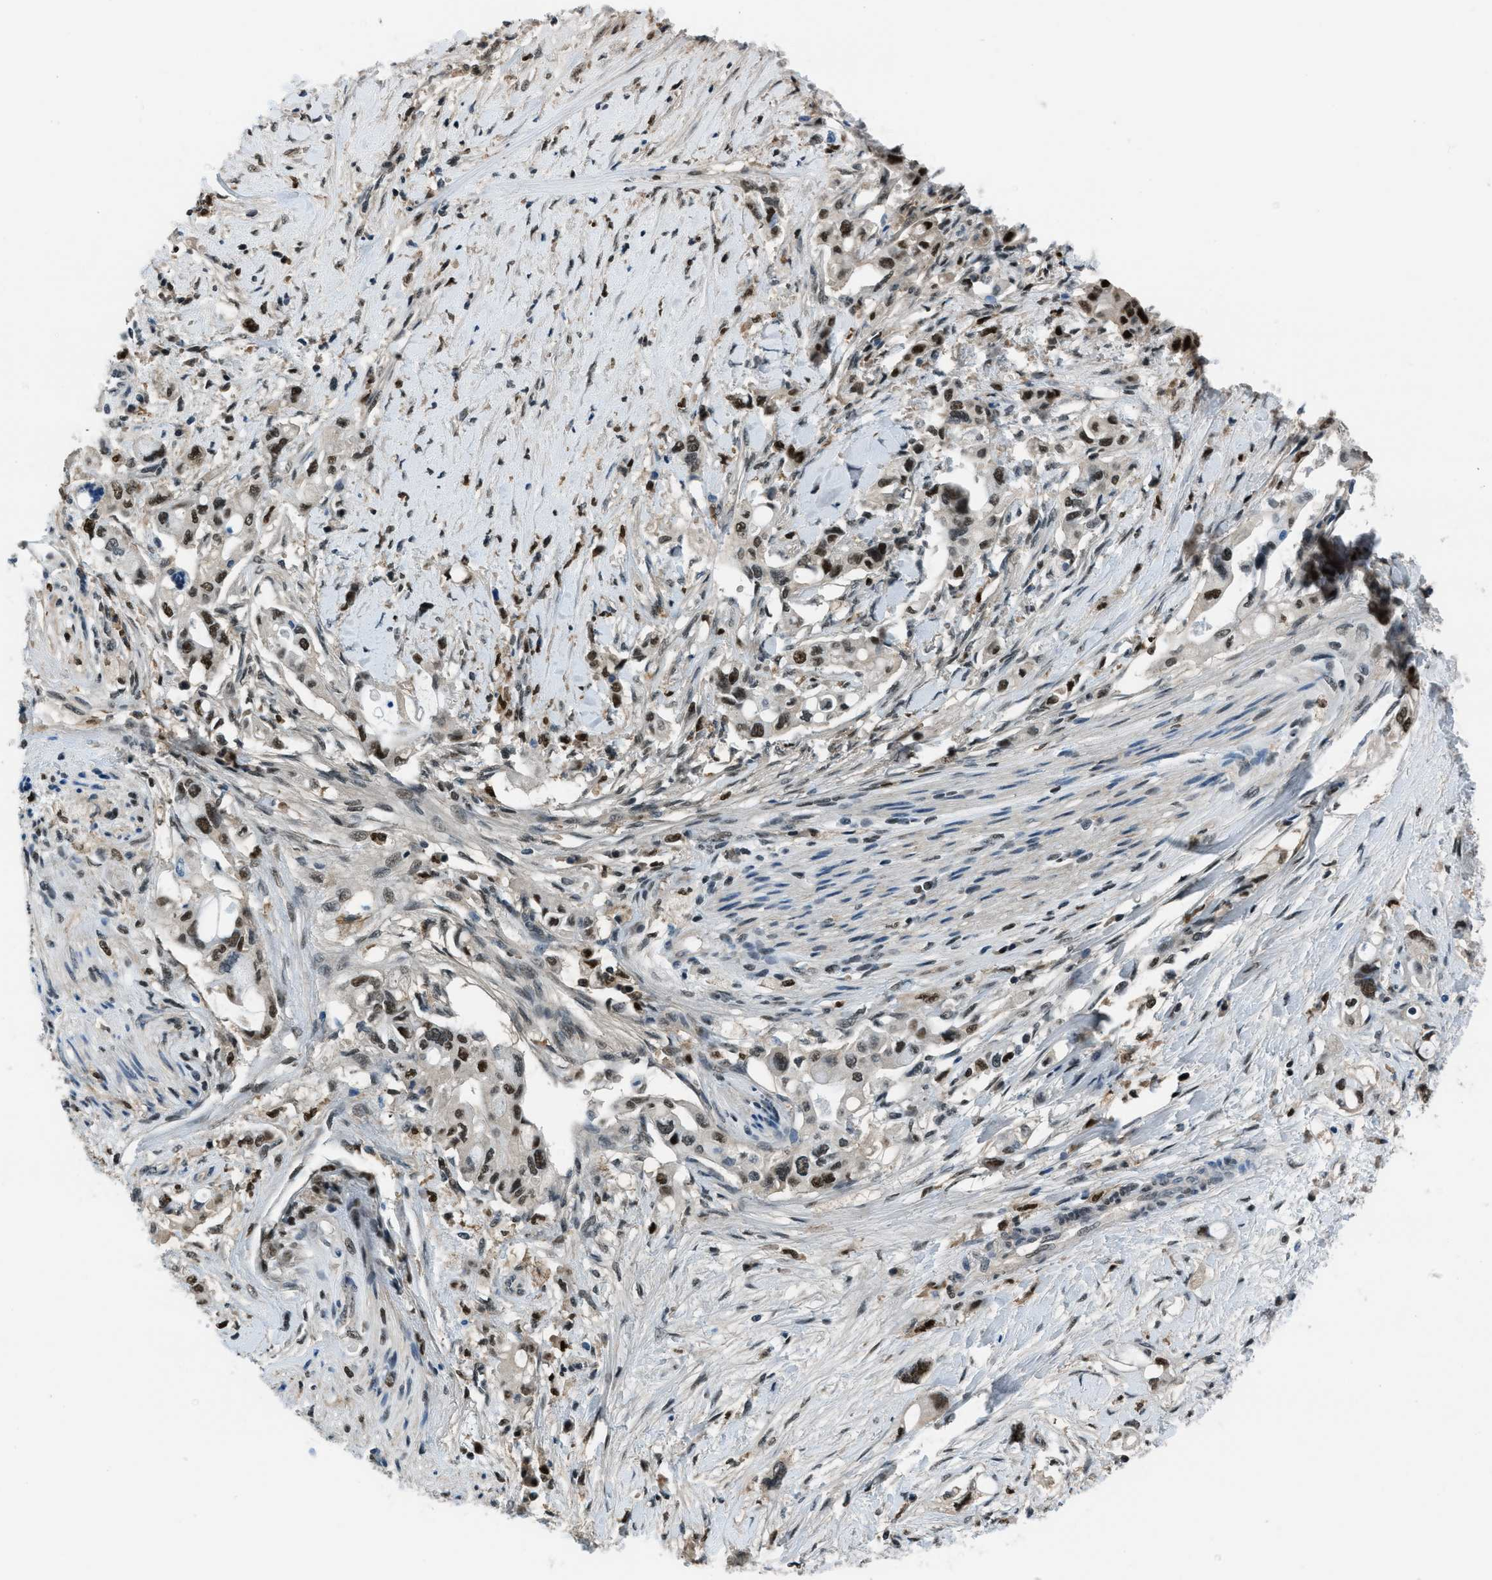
{"staining": {"intensity": "strong", "quantity": ">75%", "location": "nuclear"}, "tissue": "pancreatic cancer", "cell_type": "Tumor cells", "image_type": "cancer", "snomed": [{"axis": "morphology", "description": "Adenocarcinoma, NOS"}, {"axis": "topography", "description": "Pancreas"}], "caption": "Adenocarcinoma (pancreatic) was stained to show a protein in brown. There is high levels of strong nuclear staining in approximately >75% of tumor cells. The protein of interest is stained brown, and the nuclei are stained in blue (DAB IHC with brightfield microscopy, high magnification).", "gene": "OGFR", "patient": {"sex": "female", "age": 56}}